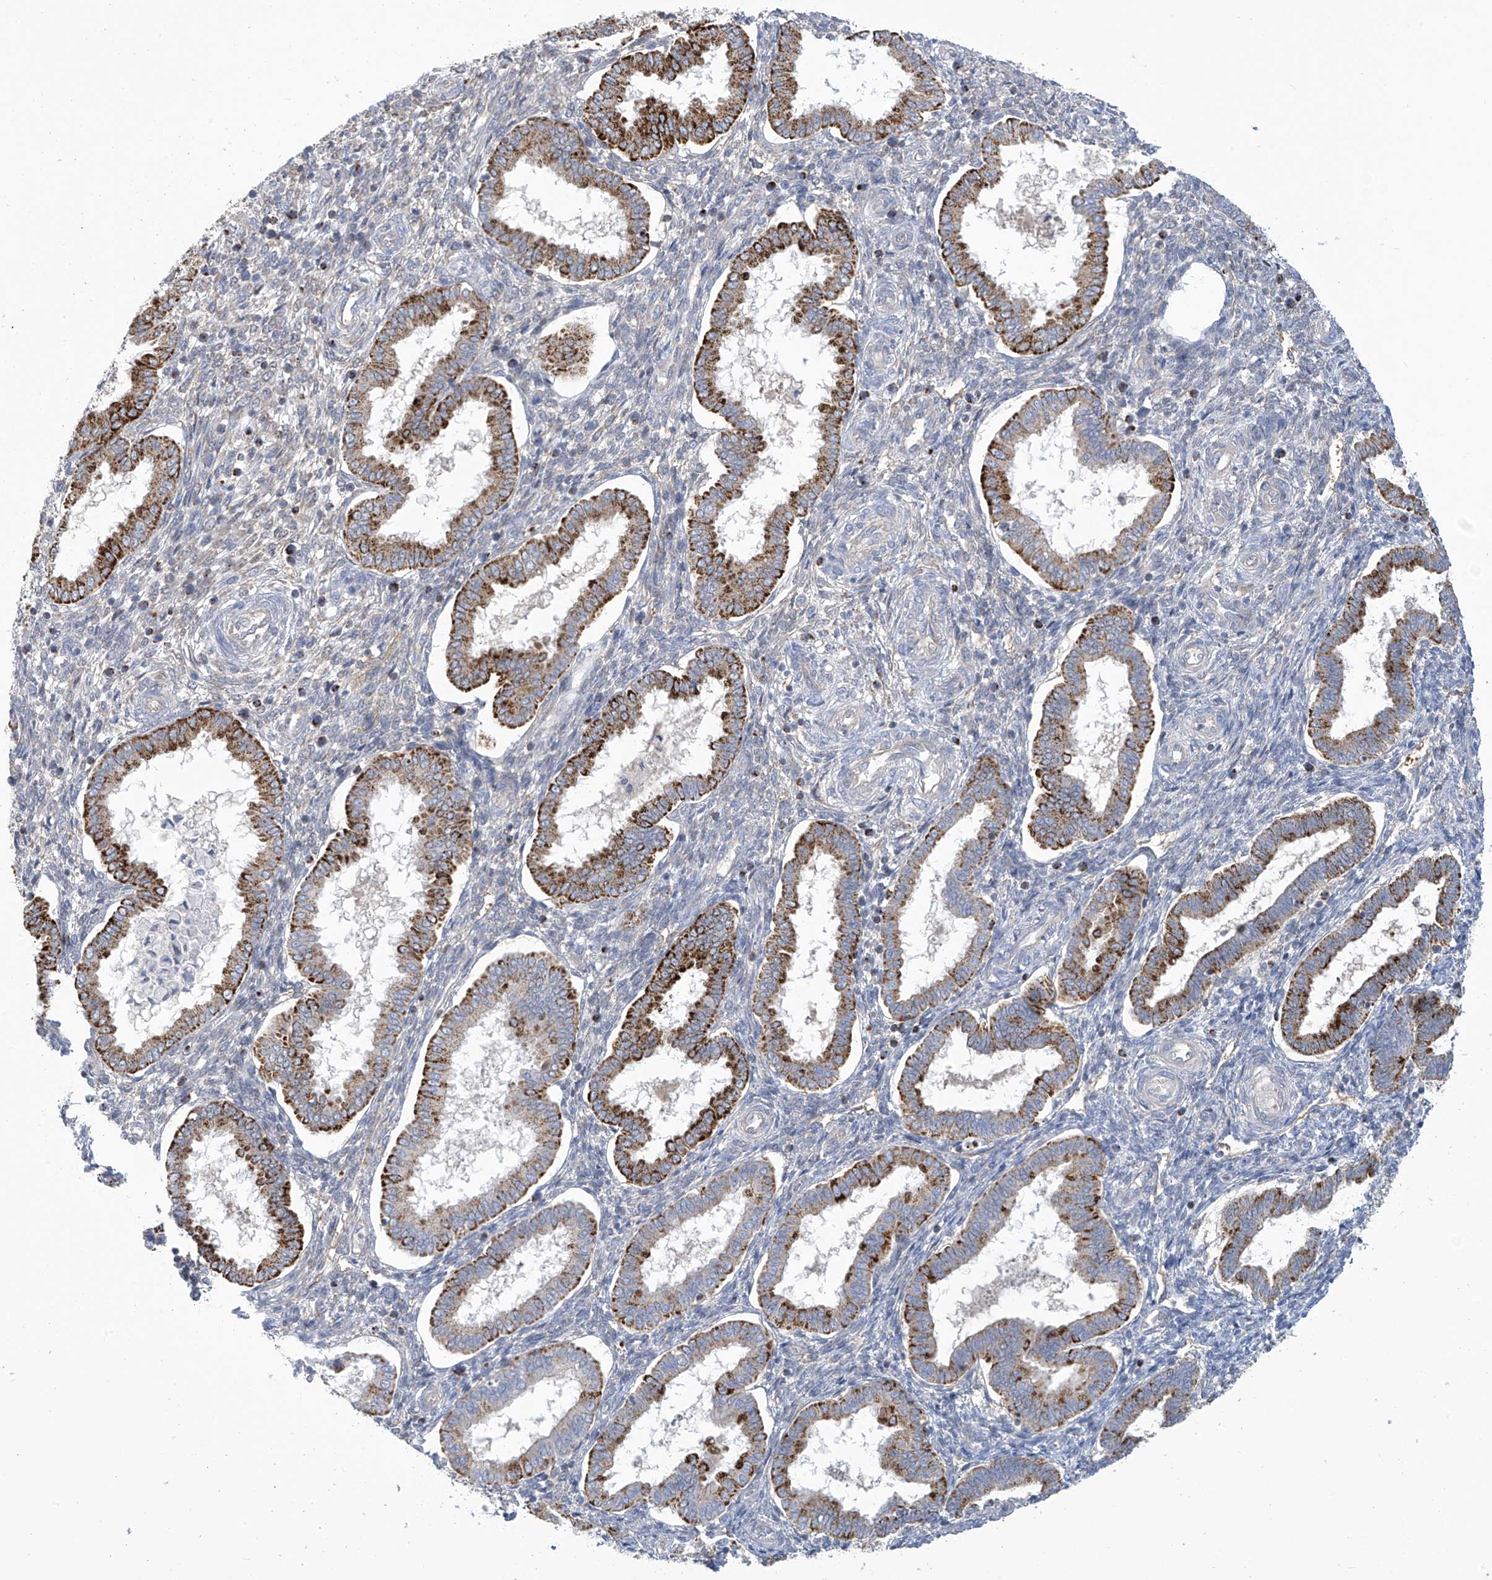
{"staining": {"intensity": "negative", "quantity": "none", "location": "none"}, "tissue": "endometrium", "cell_type": "Cells in endometrial stroma", "image_type": "normal", "snomed": [{"axis": "morphology", "description": "Normal tissue, NOS"}, {"axis": "topography", "description": "Endometrium"}], "caption": "Endometrium stained for a protein using immunohistochemistry exhibits no positivity cells in endometrial stroma.", "gene": "IBA57", "patient": {"sex": "female", "age": 24}}